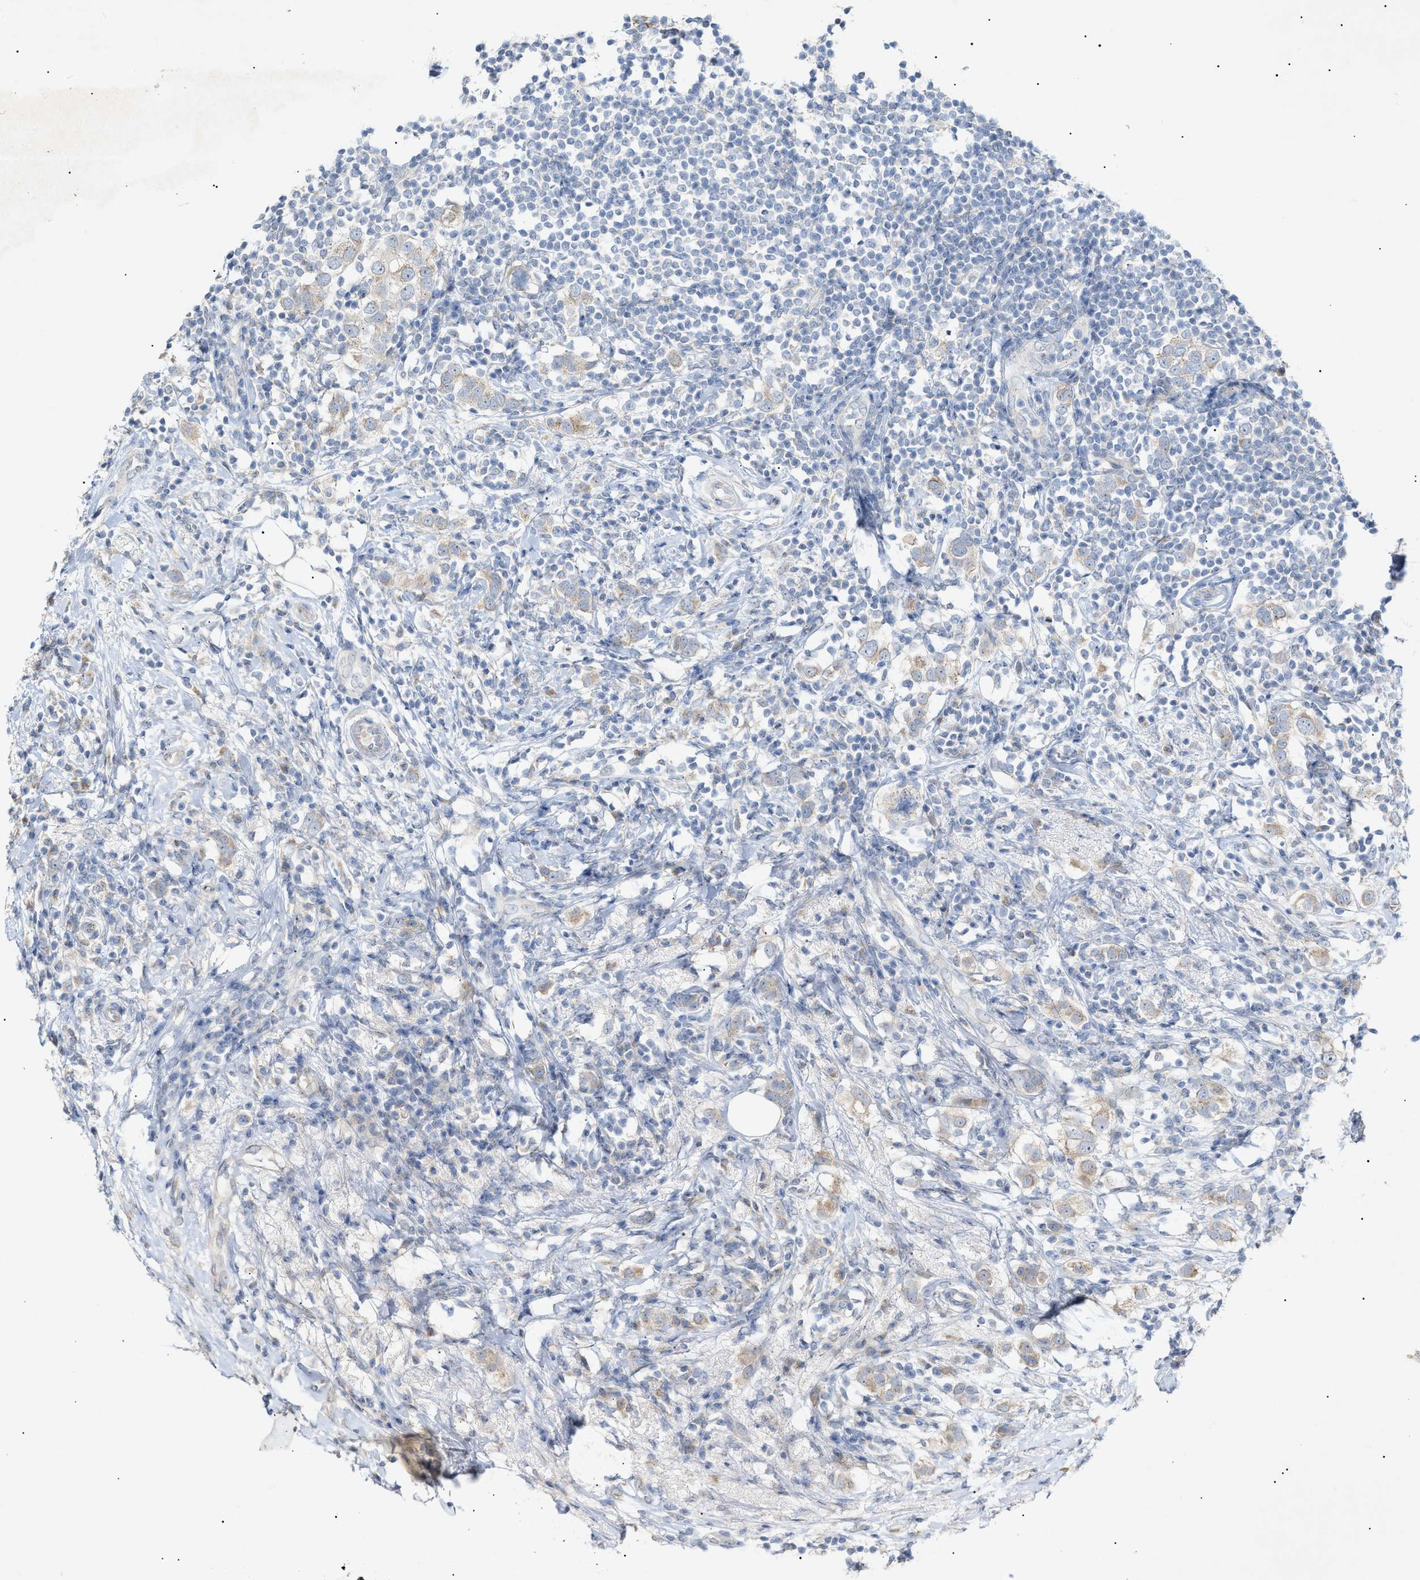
{"staining": {"intensity": "weak", "quantity": "25%-75%", "location": "cytoplasmic/membranous"}, "tissue": "breast cancer", "cell_type": "Tumor cells", "image_type": "cancer", "snomed": [{"axis": "morphology", "description": "Duct carcinoma"}, {"axis": "topography", "description": "Breast"}], "caption": "Weak cytoplasmic/membranous positivity for a protein is present in approximately 25%-75% of tumor cells of breast cancer (intraductal carcinoma) using immunohistochemistry.", "gene": "SLC25A31", "patient": {"sex": "female", "age": 50}}